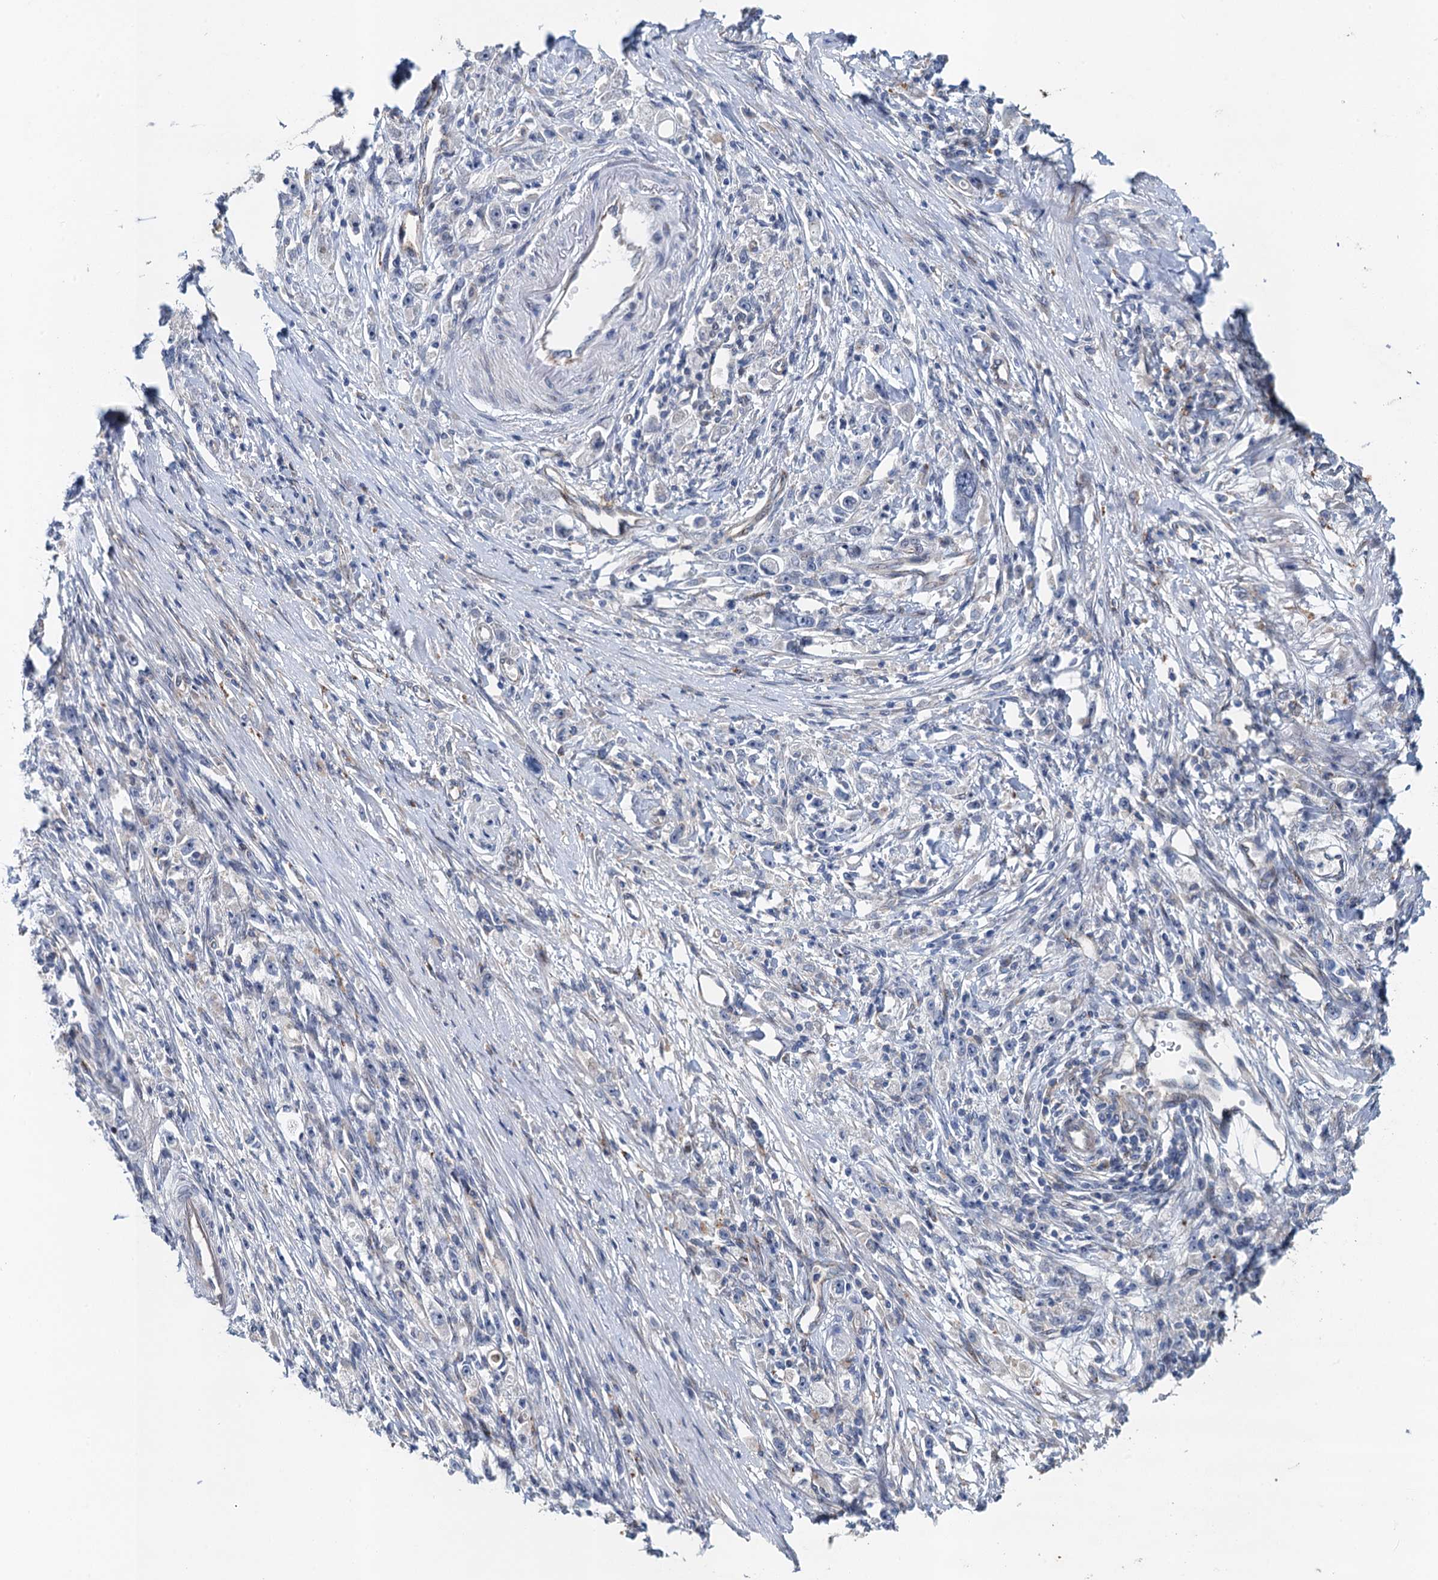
{"staining": {"intensity": "negative", "quantity": "none", "location": "none"}, "tissue": "stomach cancer", "cell_type": "Tumor cells", "image_type": "cancer", "snomed": [{"axis": "morphology", "description": "Adenocarcinoma, NOS"}, {"axis": "topography", "description": "Stomach"}], "caption": "Immunohistochemical staining of human adenocarcinoma (stomach) demonstrates no significant positivity in tumor cells.", "gene": "NBEA", "patient": {"sex": "female", "age": 59}}